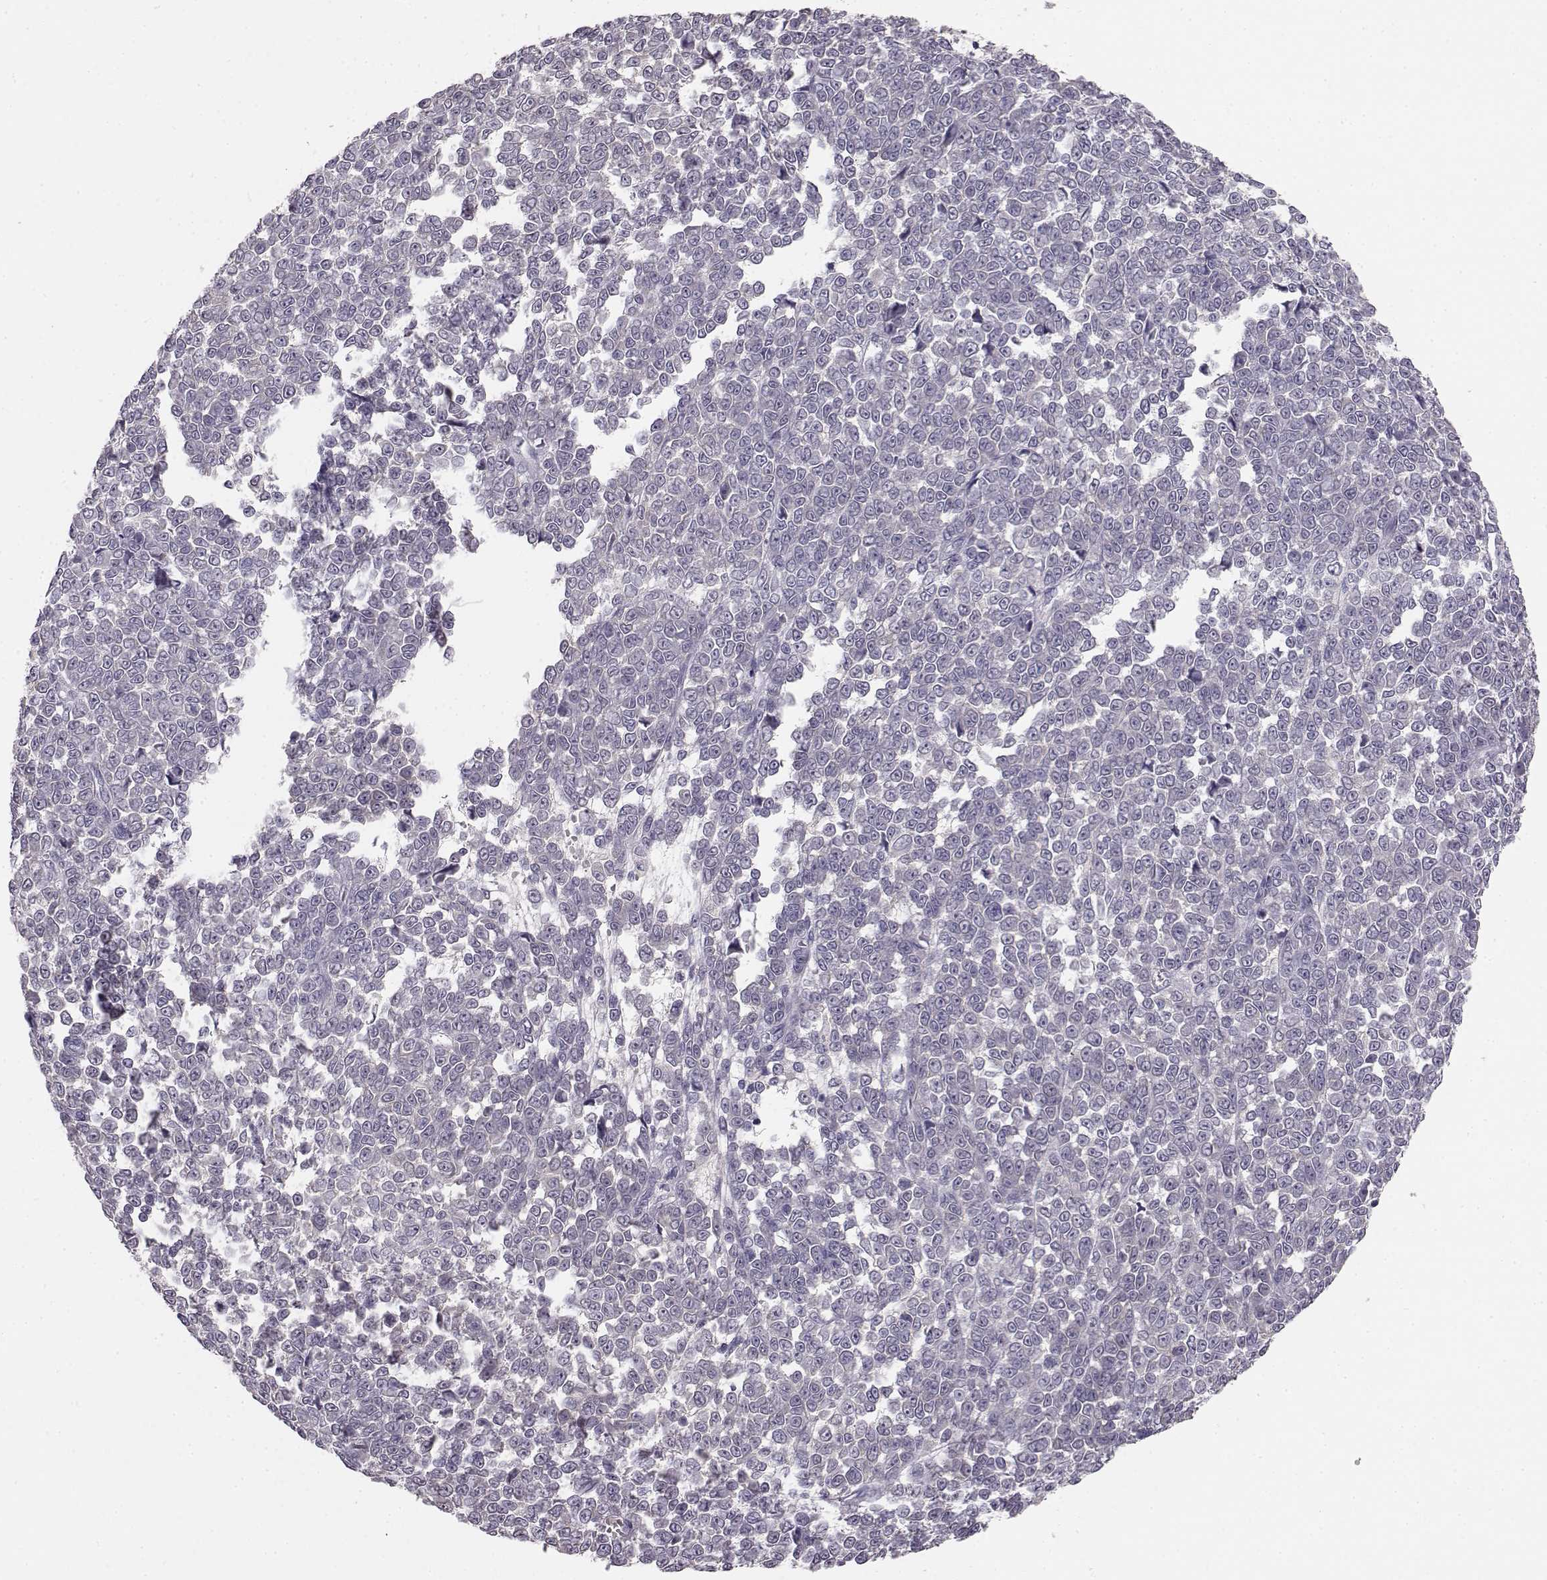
{"staining": {"intensity": "negative", "quantity": "none", "location": "none"}, "tissue": "melanoma", "cell_type": "Tumor cells", "image_type": "cancer", "snomed": [{"axis": "morphology", "description": "Malignant melanoma, NOS"}, {"axis": "topography", "description": "Skin"}], "caption": "Immunohistochemistry image of human melanoma stained for a protein (brown), which displays no positivity in tumor cells.", "gene": "BFSP2", "patient": {"sex": "female", "age": 95}}